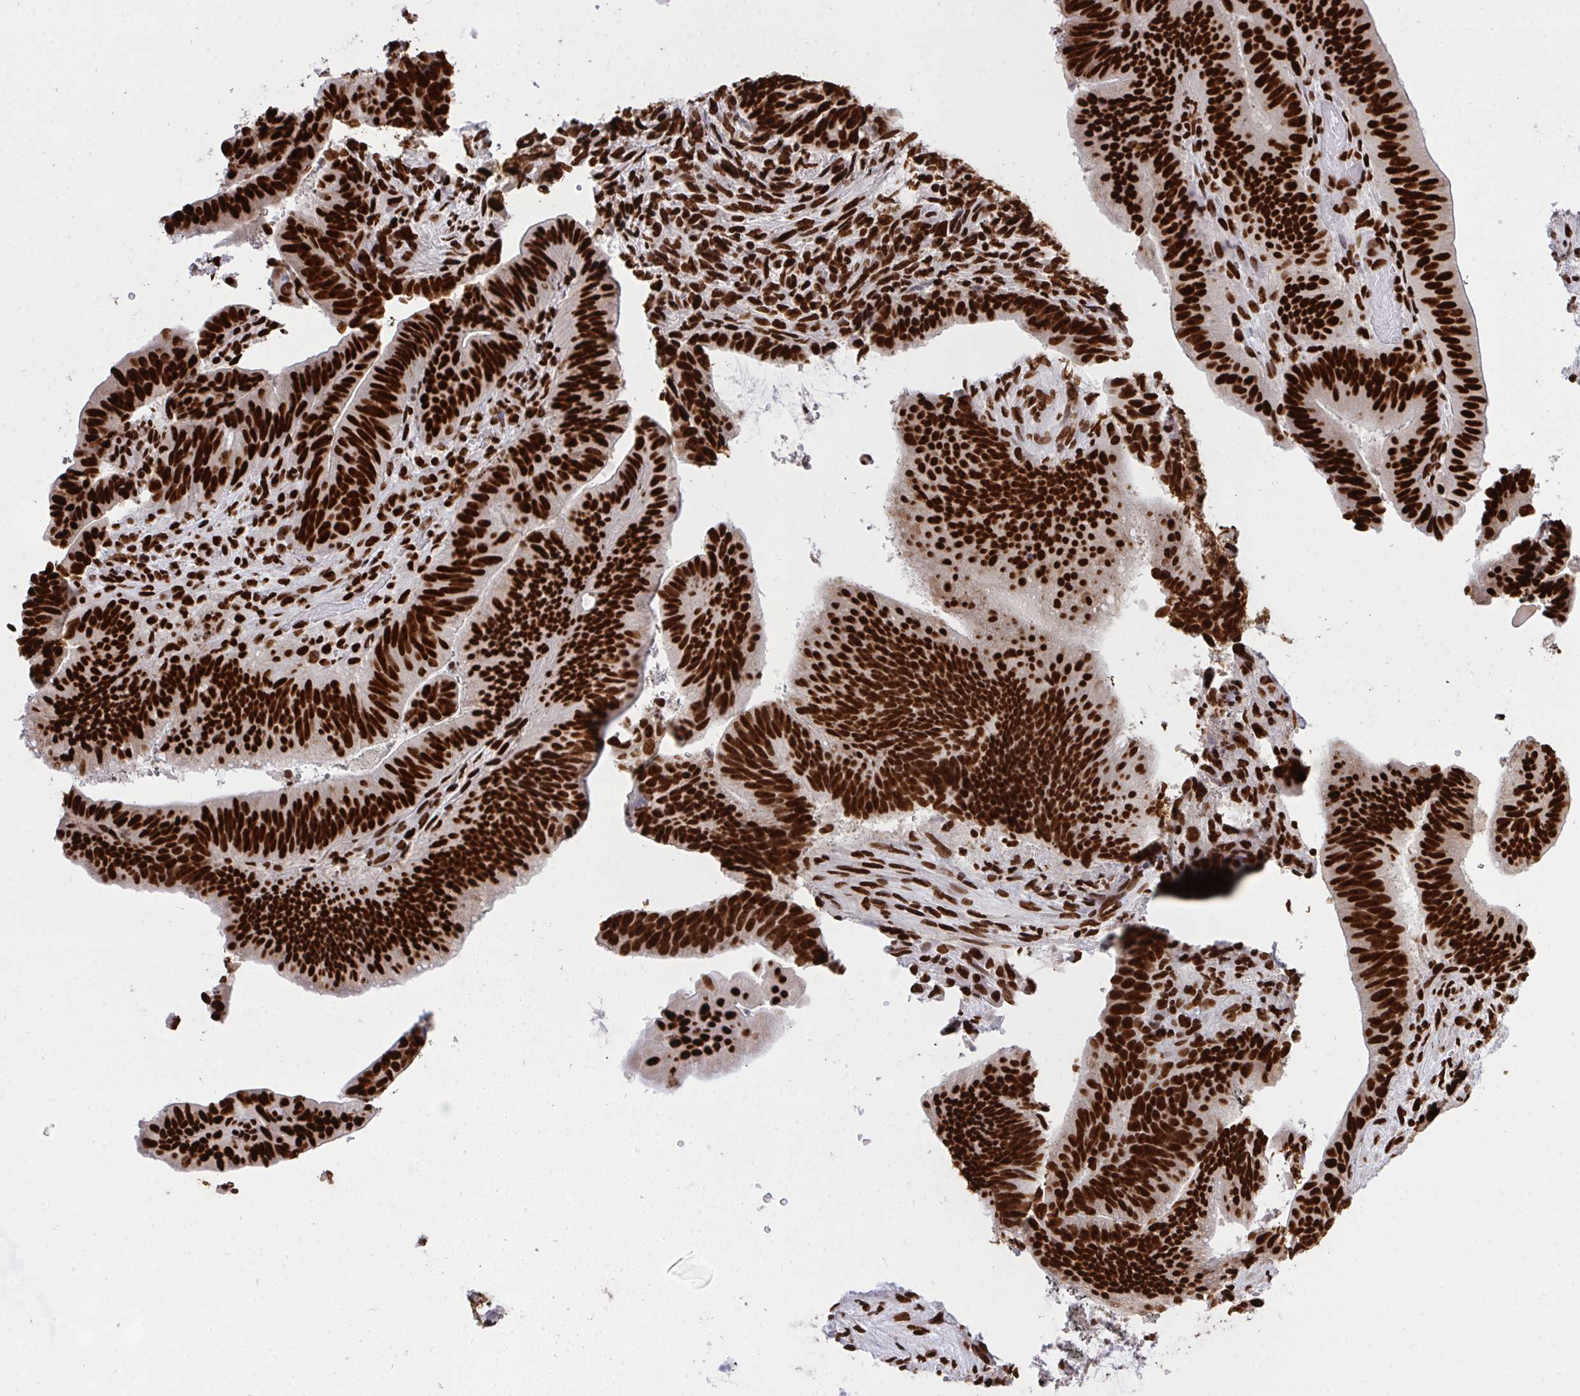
{"staining": {"intensity": "strong", "quantity": ">75%", "location": "nuclear"}, "tissue": "colorectal cancer", "cell_type": "Tumor cells", "image_type": "cancer", "snomed": [{"axis": "morphology", "description": "Adenocarcinoma, NOS"}, {"axis": "topography", "description": "Colon"}], "caption": "Colorectal cancer (adenocarcinoma) stained for a protein demonstrates strong nuclear positivity in tumor cells.", "gene": "HNRNPL", "patient": {"sex": "female", "age": 43}}